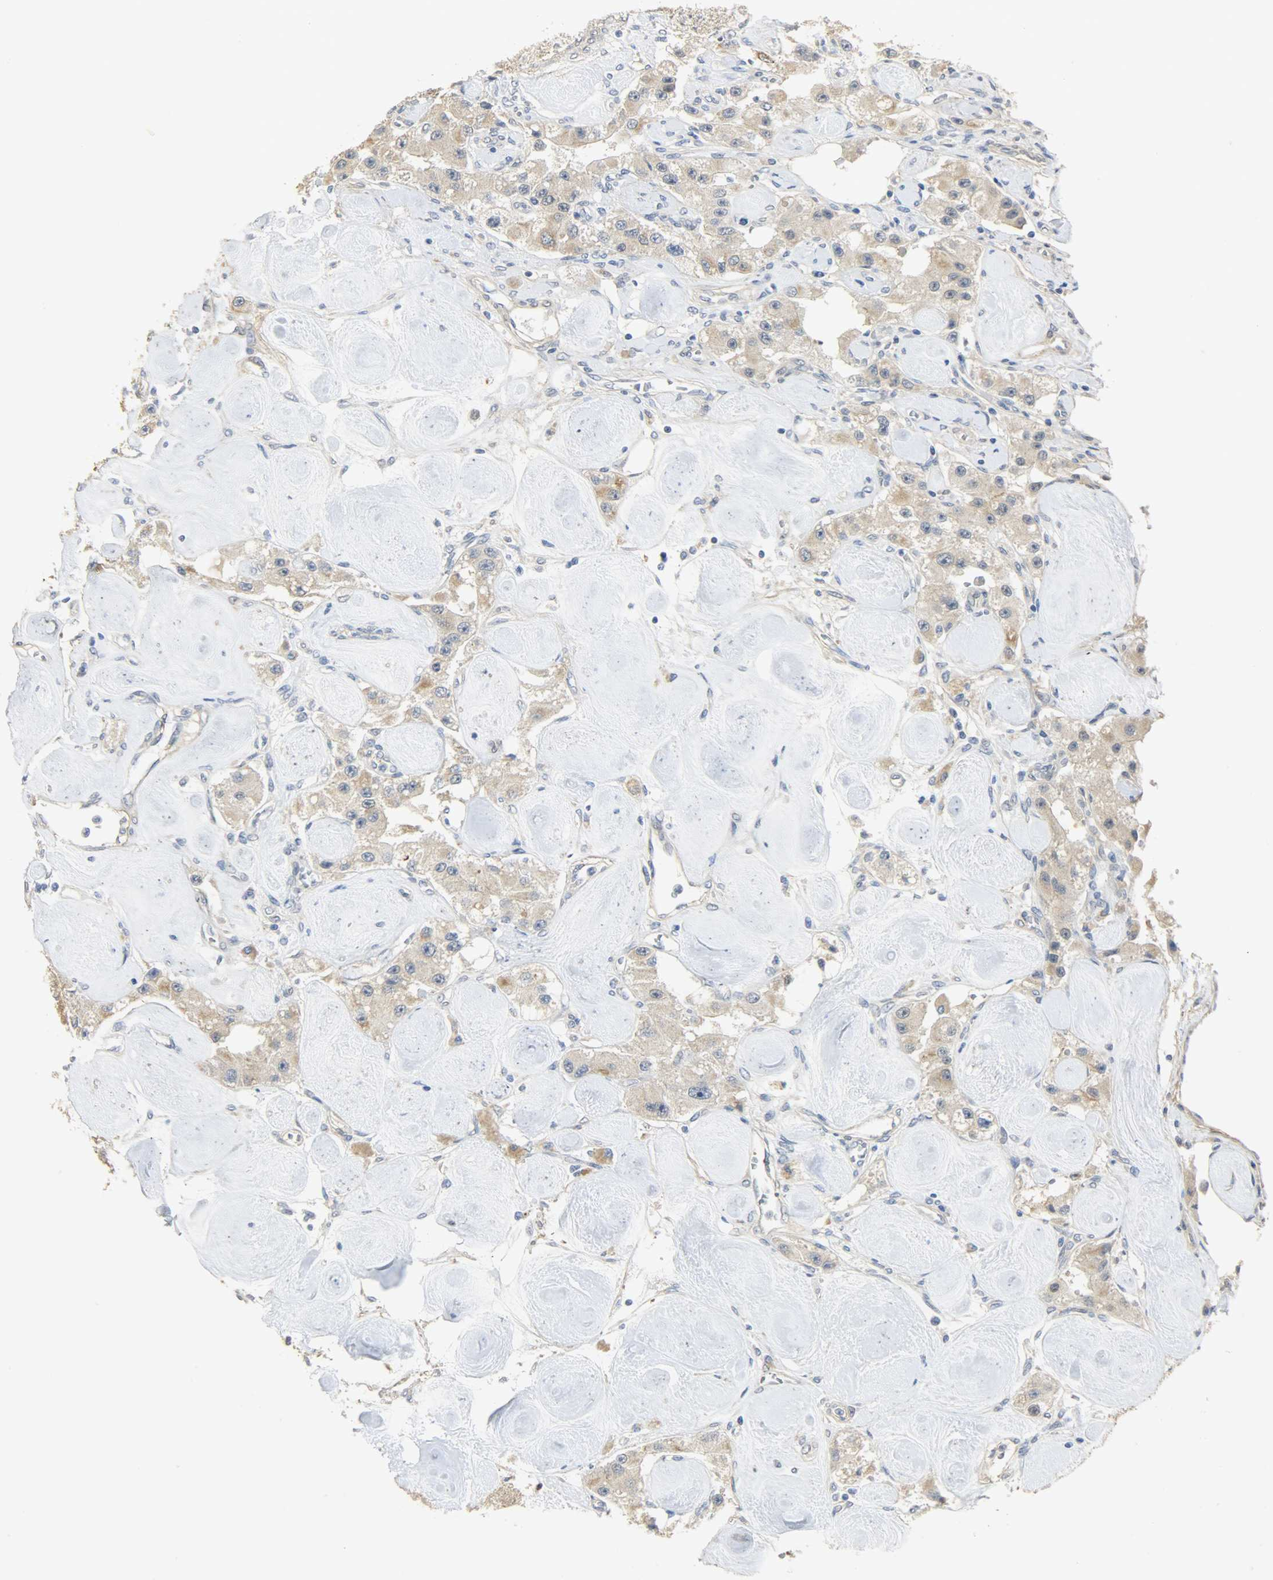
{"staining": {"intensity": "moderate", "quantity": ">75%", "location": "cytoplasmic/membranous"}, "tissue": "carcinoid", "cell_type": "Tumor cells", "image_type": "cancer", "snomed": [{"axis": "morphology", "description": "Carcinoid, malignant, NOS"}, {"axis": "topography", "description": "Pancreas"}], "caption": "Tumor cells display medium levels of moderate cytoplasmic/membranous expression in approximately >75% of cells in carcinoid (malignant). The staining was performed using DAB to visualize the protein expression in brown, while the nuclei were stained in blue with hematoxylin (Magnification: 20x).", "gene": "USP13", "patient": {"sex": "male", "age": 41}}